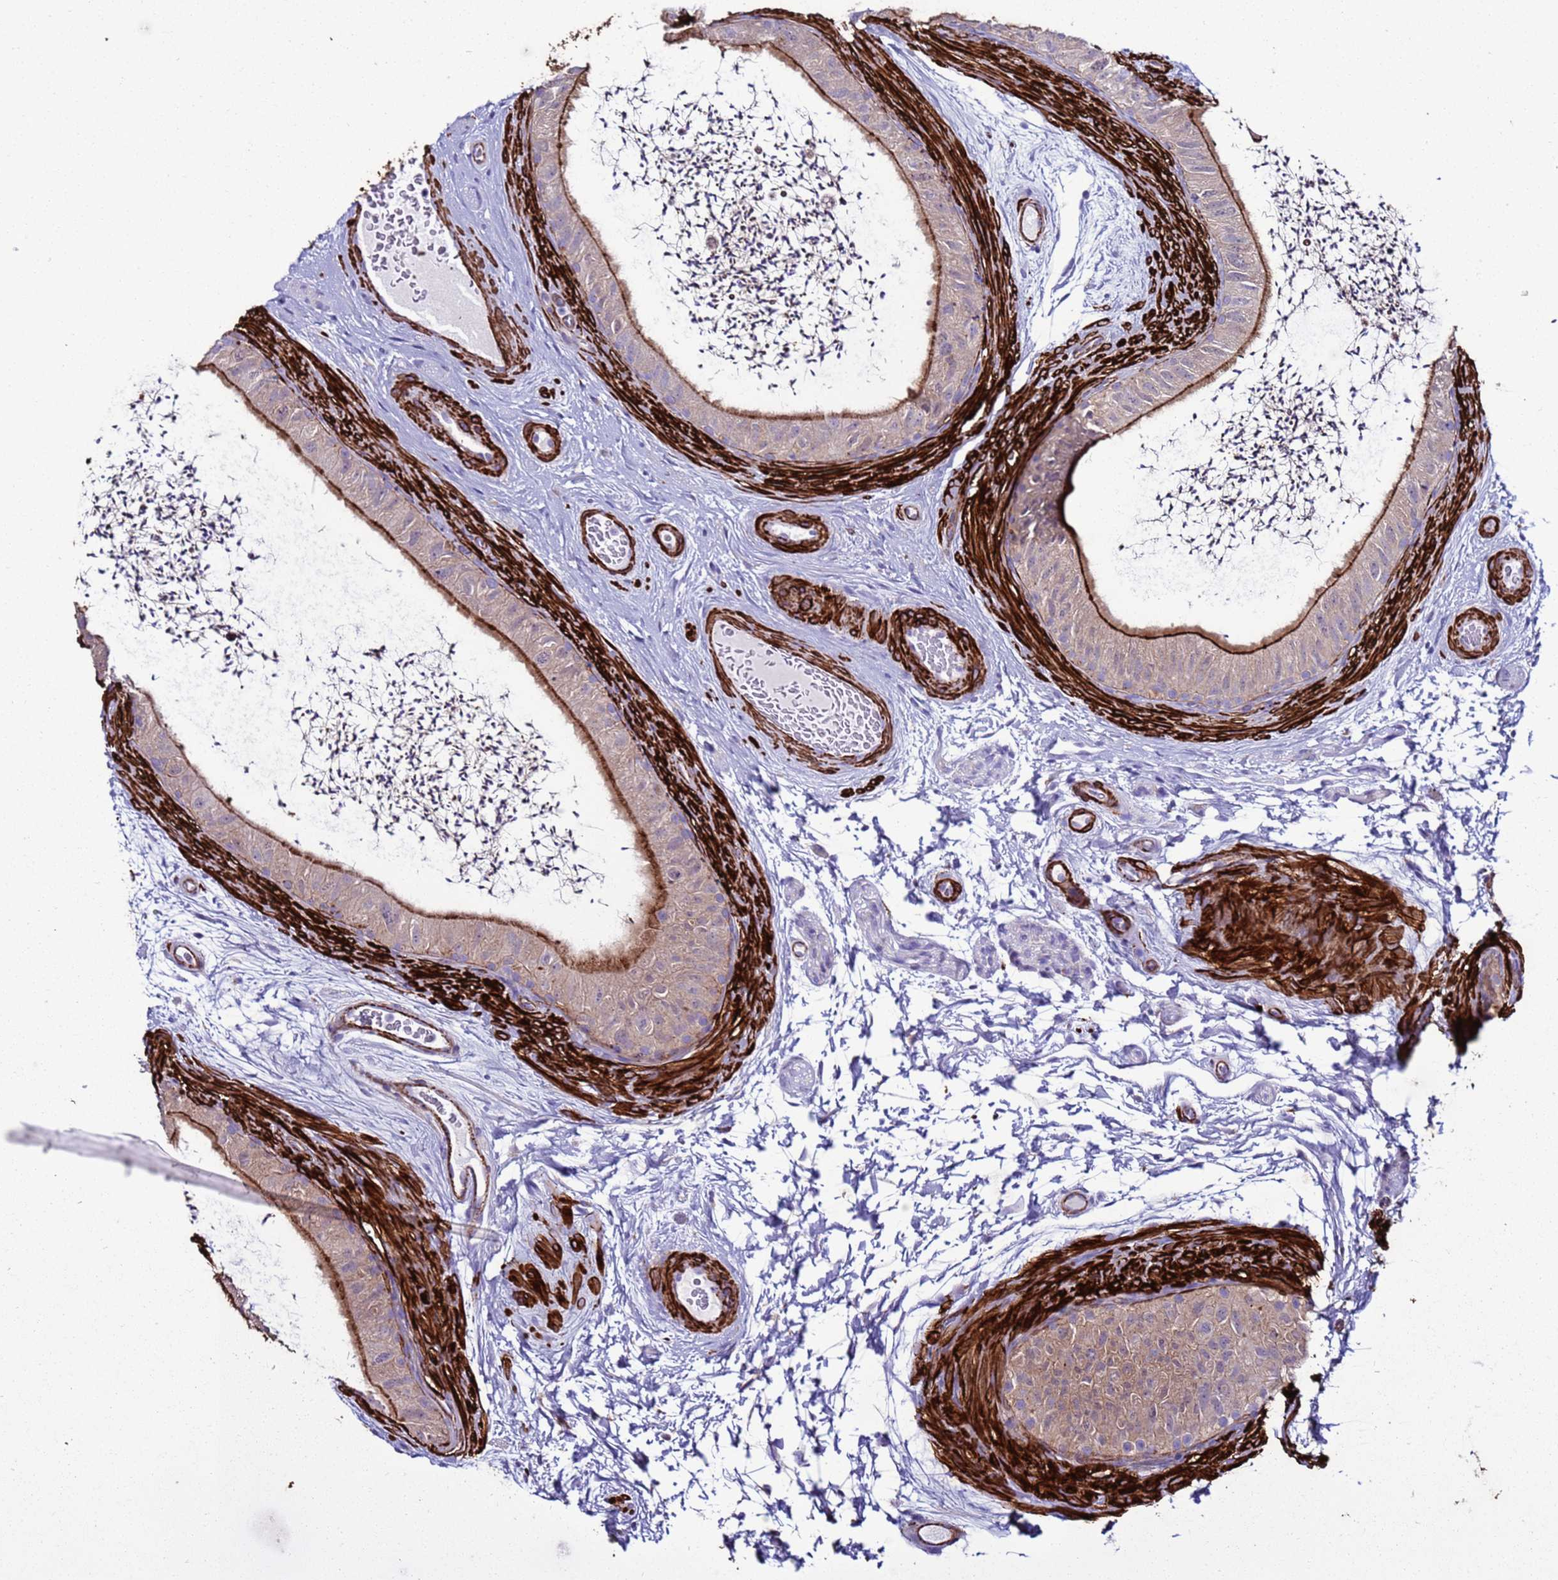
{"staining": {"intensity": "moderate", "quantity": "<25%", "location": "cytoplasmic/membranous"}, "tissue": "epididymis", "cell_type": "Glandular cells", "image_type": "normal", "snomed": [{"axis": "morphology", "description": "Normal tissue, NOS"}, {"axis": "topography", "description": "Epididymis"}], "caption": "Protein expression analysis of unremarkable human epididymis reveals moderate cytoplasmic/membranous expression in approximately <25% of glandular cells.", "gene": "RABL2A", "patient": {"sex": "male", "age": 50}}